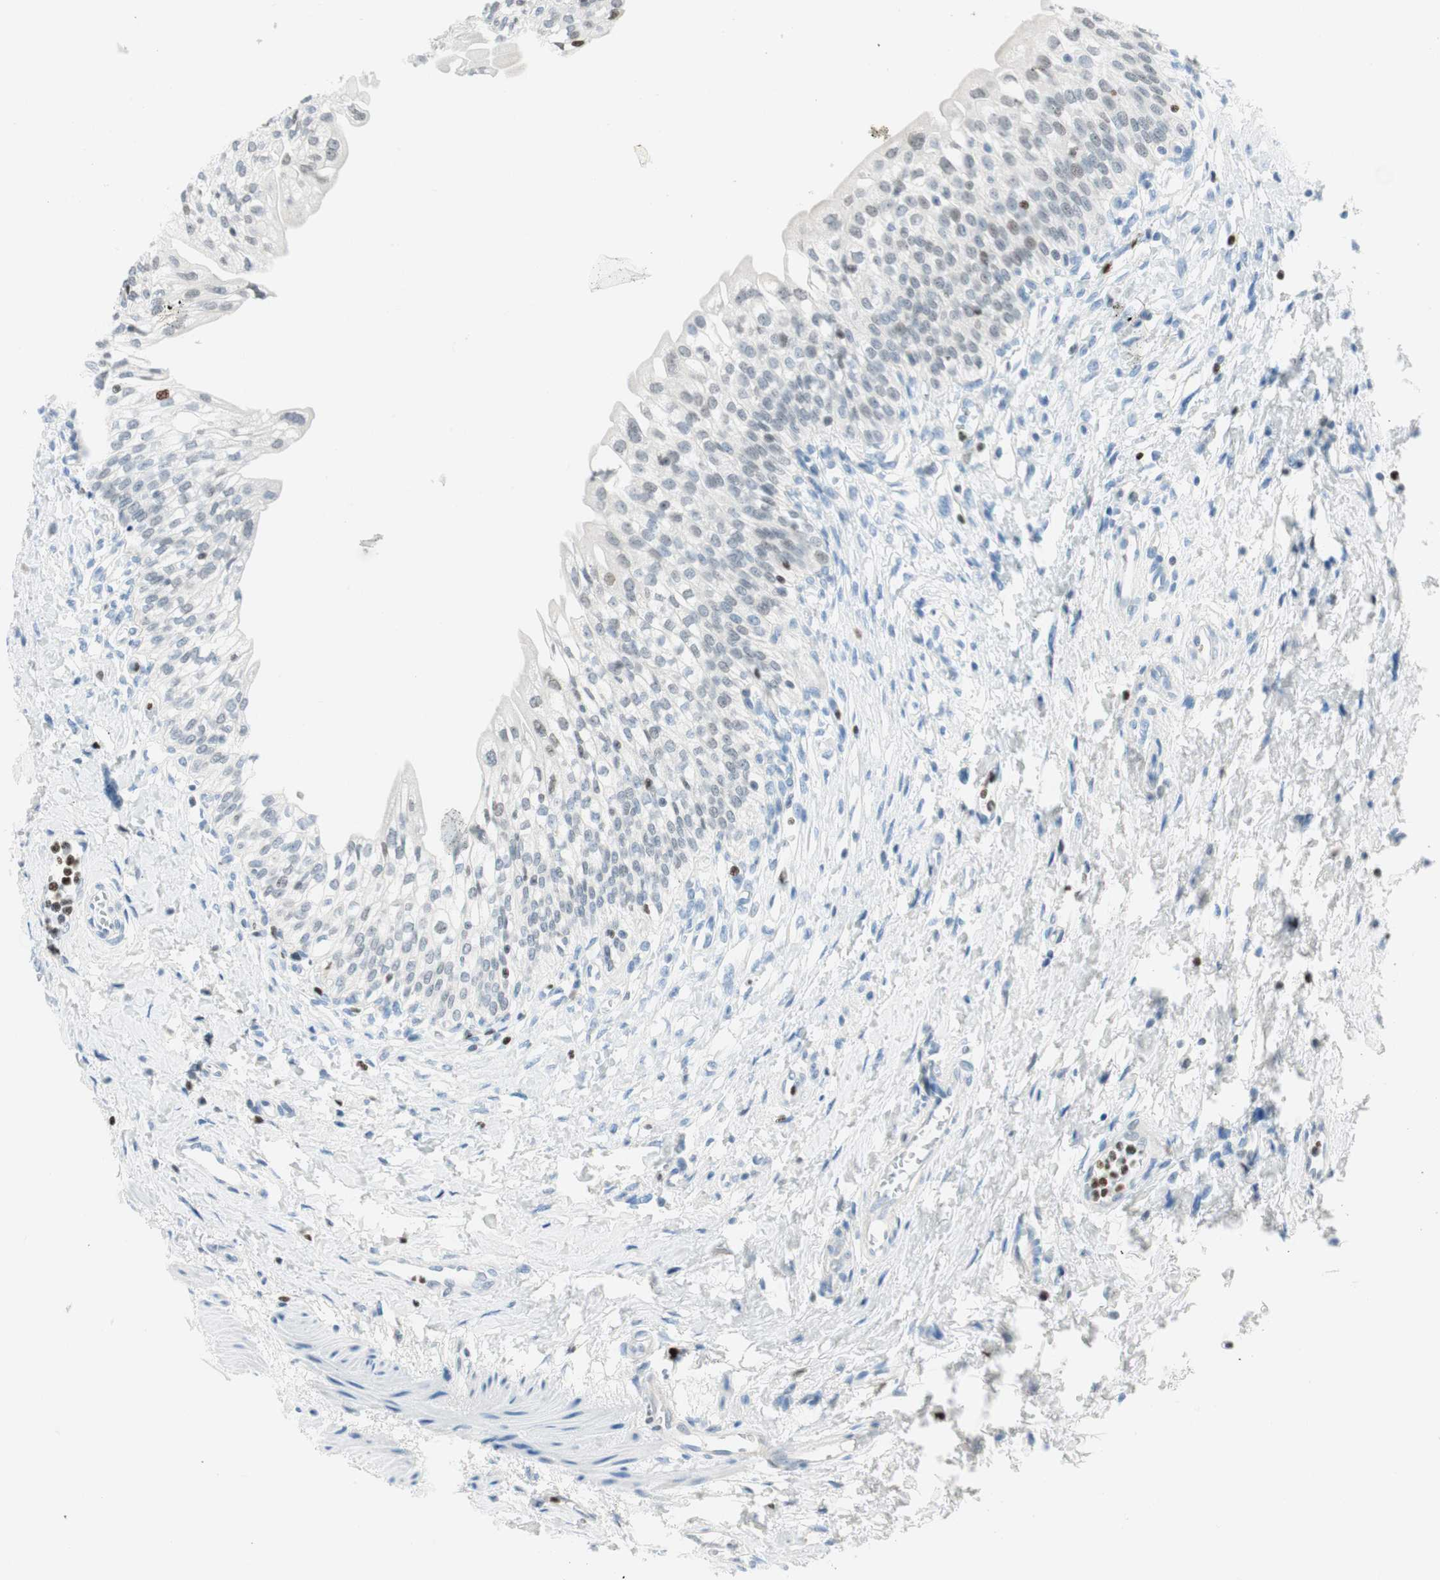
{"staining": {"intensity": "moderate", "quantity": ">75%", "location": "cytoplasmic/membranous"}, "tissue": "urinary bladder", "cell_type": "Urothelial cells", "image_type": "normal", "snomed": [{"axis": "morphology", "description": "Normal tissue, NOS"}, {"axis": "topography", "description": "Urinary bladder"}], "caption": "IHC of benign human urinary bladder shows medium levels of moderate cytoplasmic/membranous expression in about >75% of urothelial cells. Using DAB (3,3'-diaminobenzidine) (brown) and hematoxylin (blue) stains, captured at high magnification using brightfield microscopy.", "gene": "EZH2", "patient": {"sex": "male", "age": 55}}